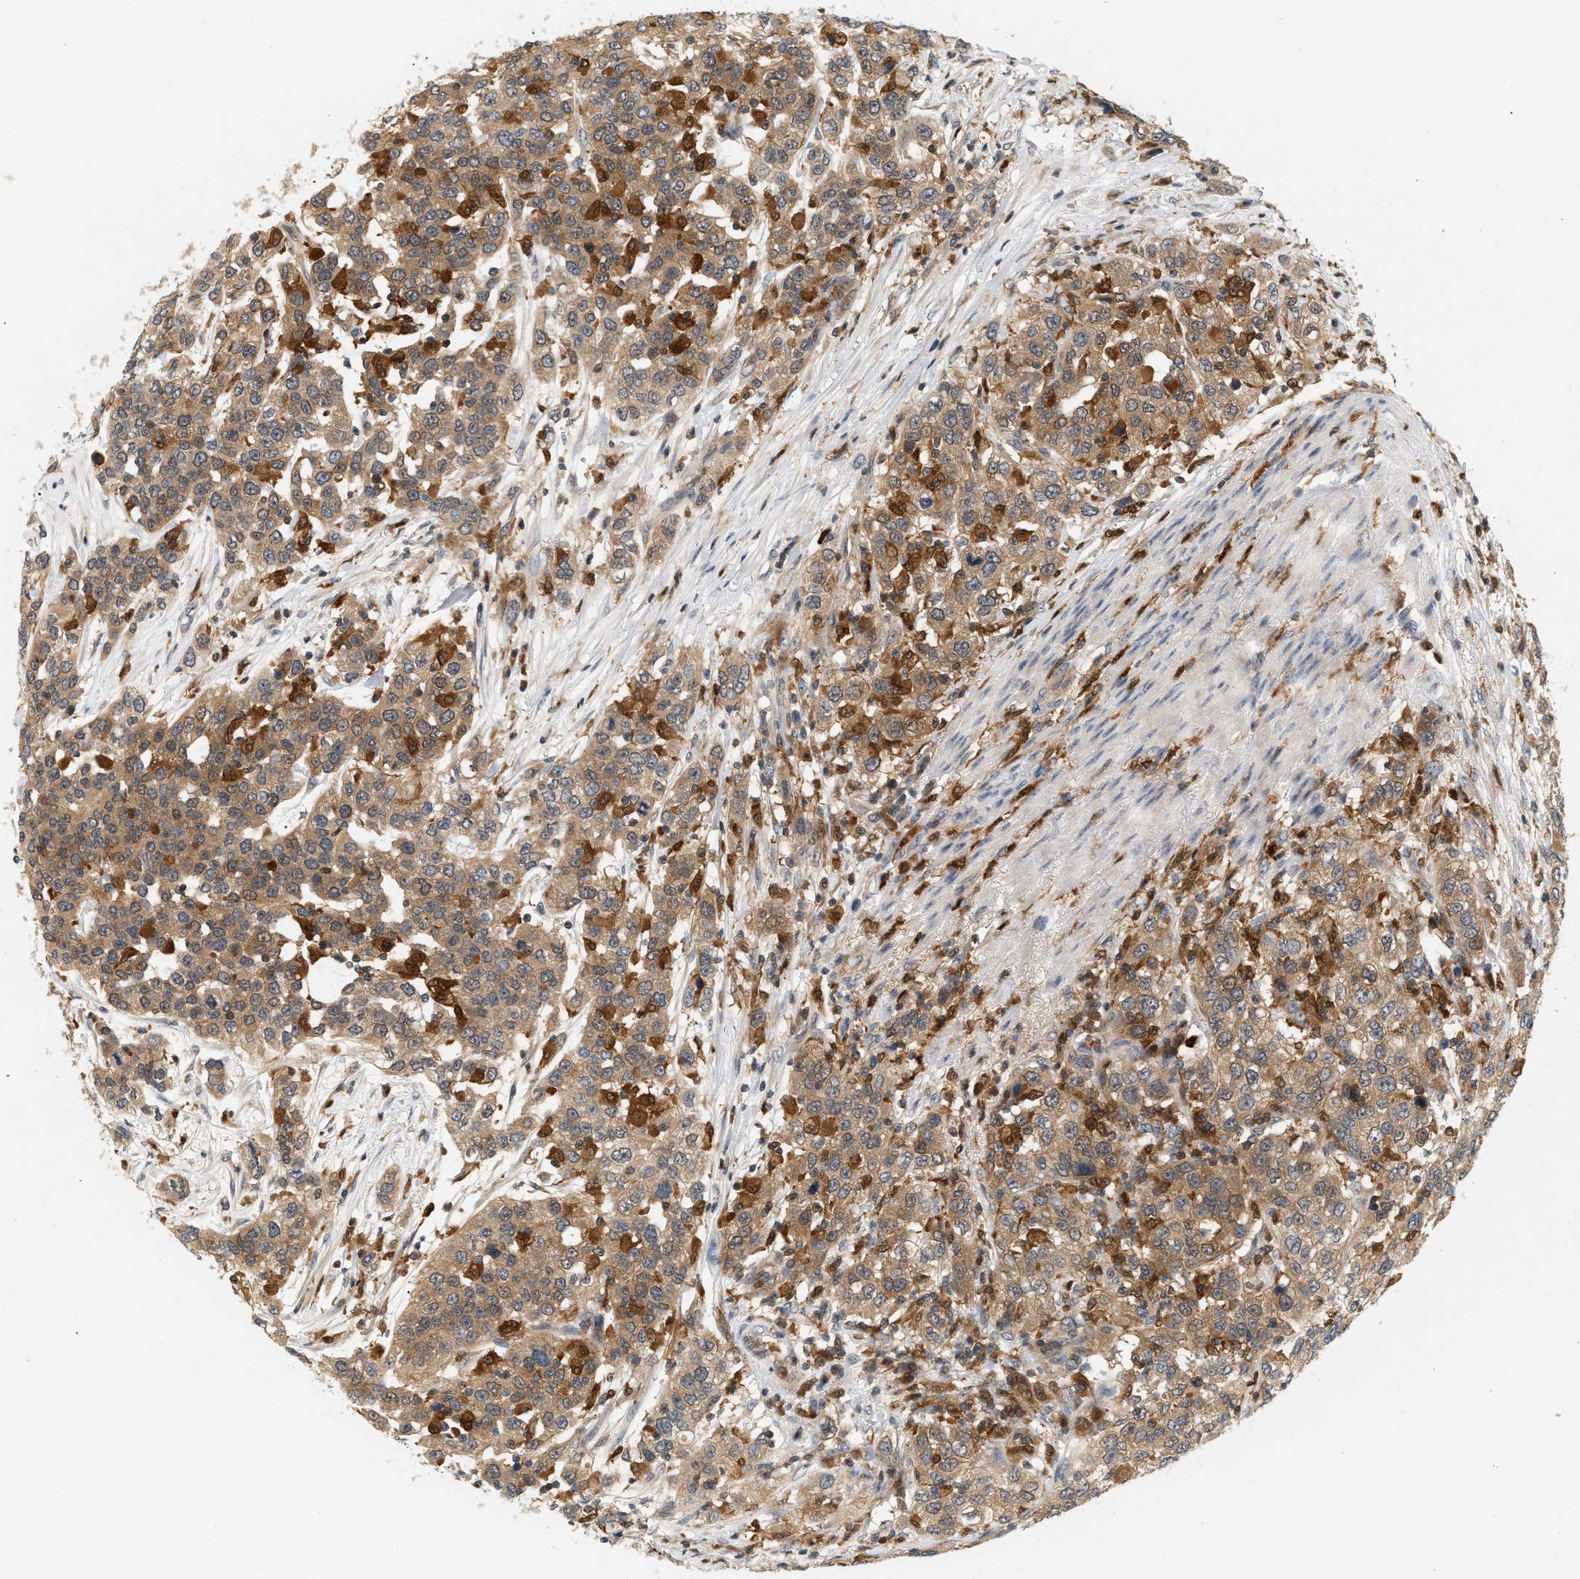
{"staining": {"intensity": "moderate", "quantity": ">75%", "location": "cytoplasmic/membranous"}, "tissue": "urothelial cancer", "cell_type": "Tumor cells", "image_type": "cancer", "snomed": [{"axis": "morphology", "description": "Urothelial carcinoma, High grade"}, {"axis": "topography", "description": "Urinary bladder"}], "caption": "Tumor cells show medium levels of moderate cytoplasmic/membranous staining in about >75% of cells in human urothelial carcinoma (high-grade). Nuclei are stained in blue.", "gene": "PYCARD", "patient": {"sex": "female", "age": 80}}